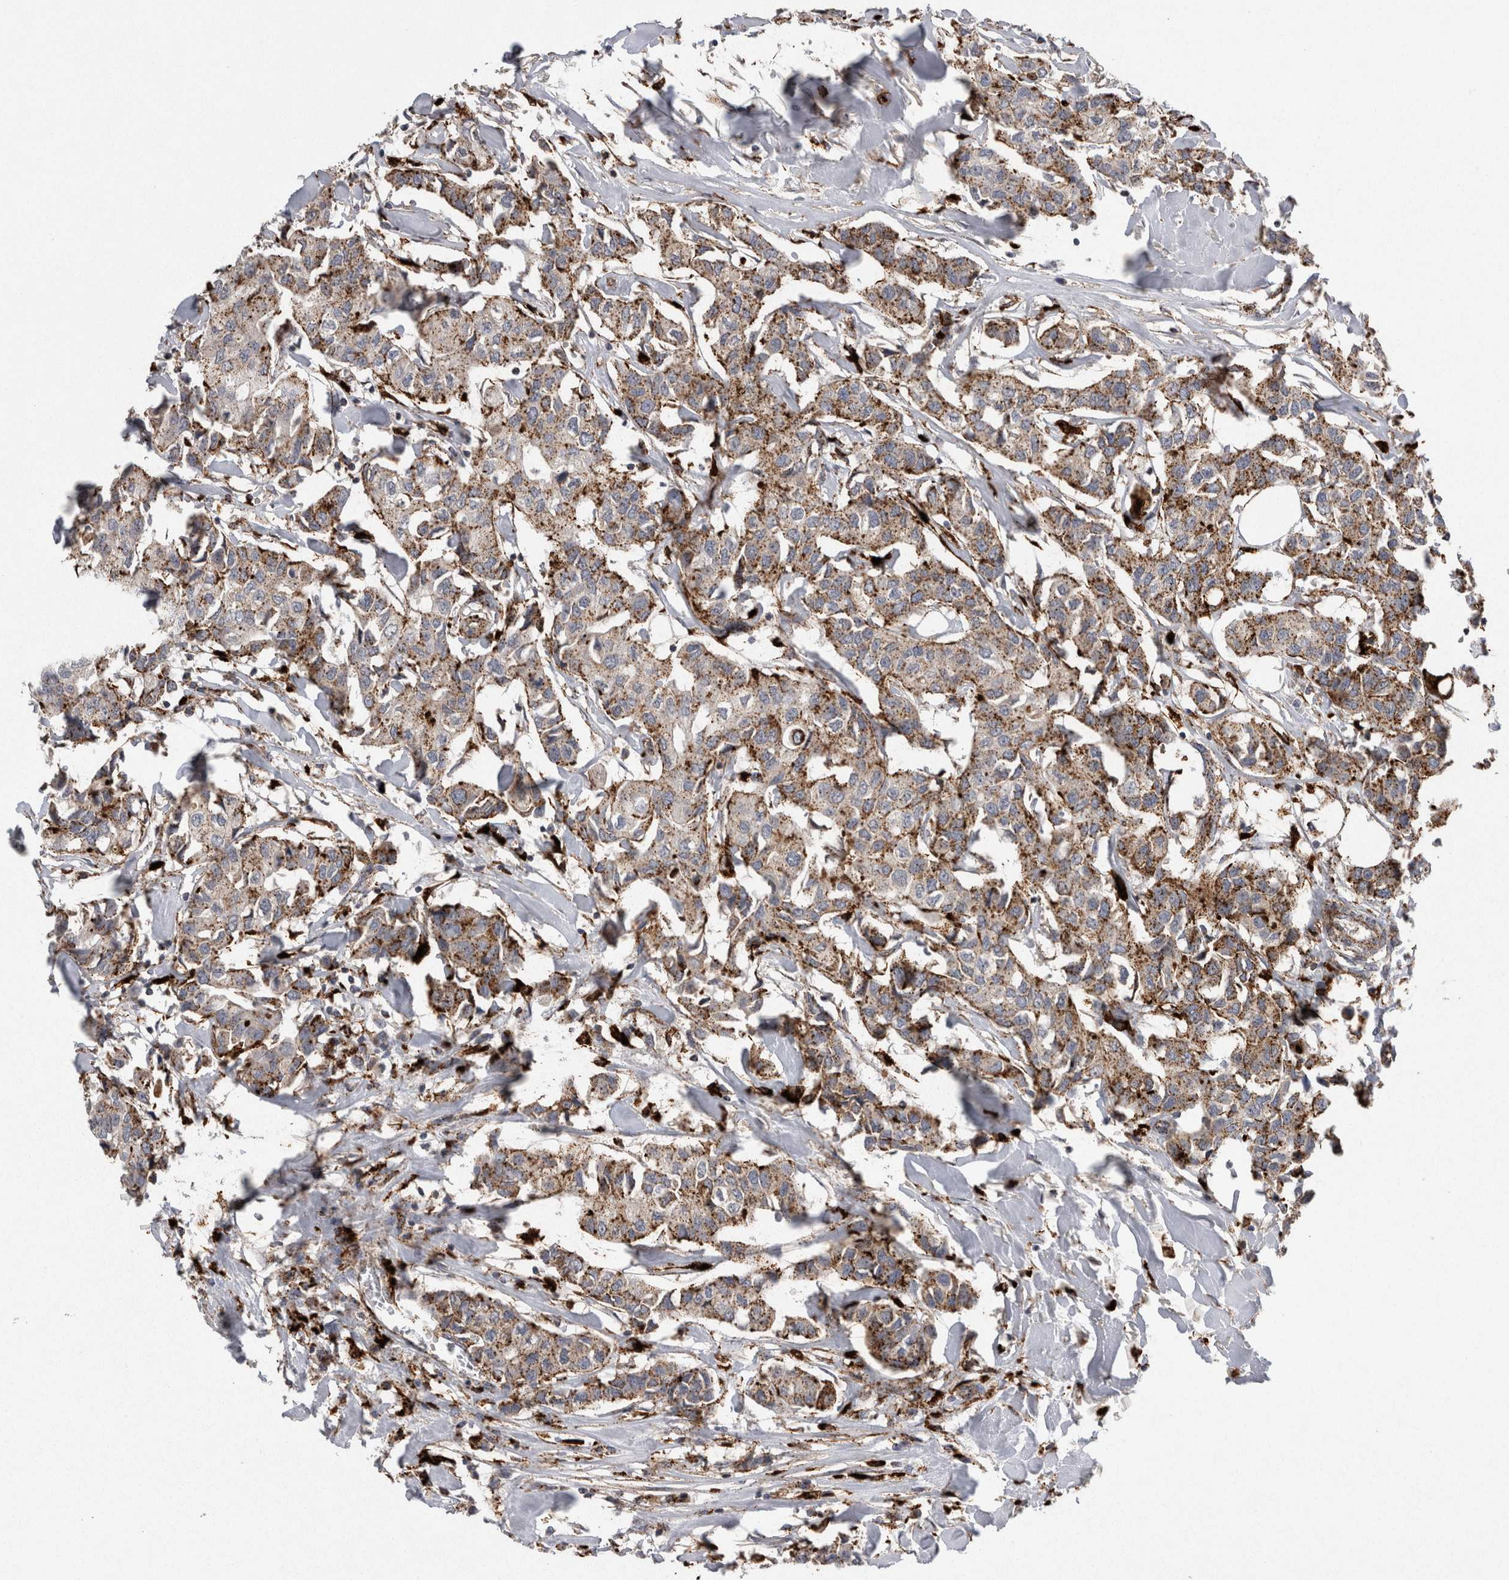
{"staining": {"intensity": "moderate", "quantity": "25%-75%", "location": "cytoplasmic/membranous"}, "tissue": "breast cancer", "cell_type": "Tumor cells", "image_type": "cancer", "snomed": [{"axis": "morphology", "description": "Duct carcinoma"}, {"axis": "topography", "description": "Breast"}], "caption": "Immunohistochemical staining of breast infiltrating ductal carcinoma reveals moderate cytoplasmic/membranous protein expression in approximately 25%-75% of tumor cells.", "gene": "CTSZ", "patient": {"sex": "female", "age": 80}}